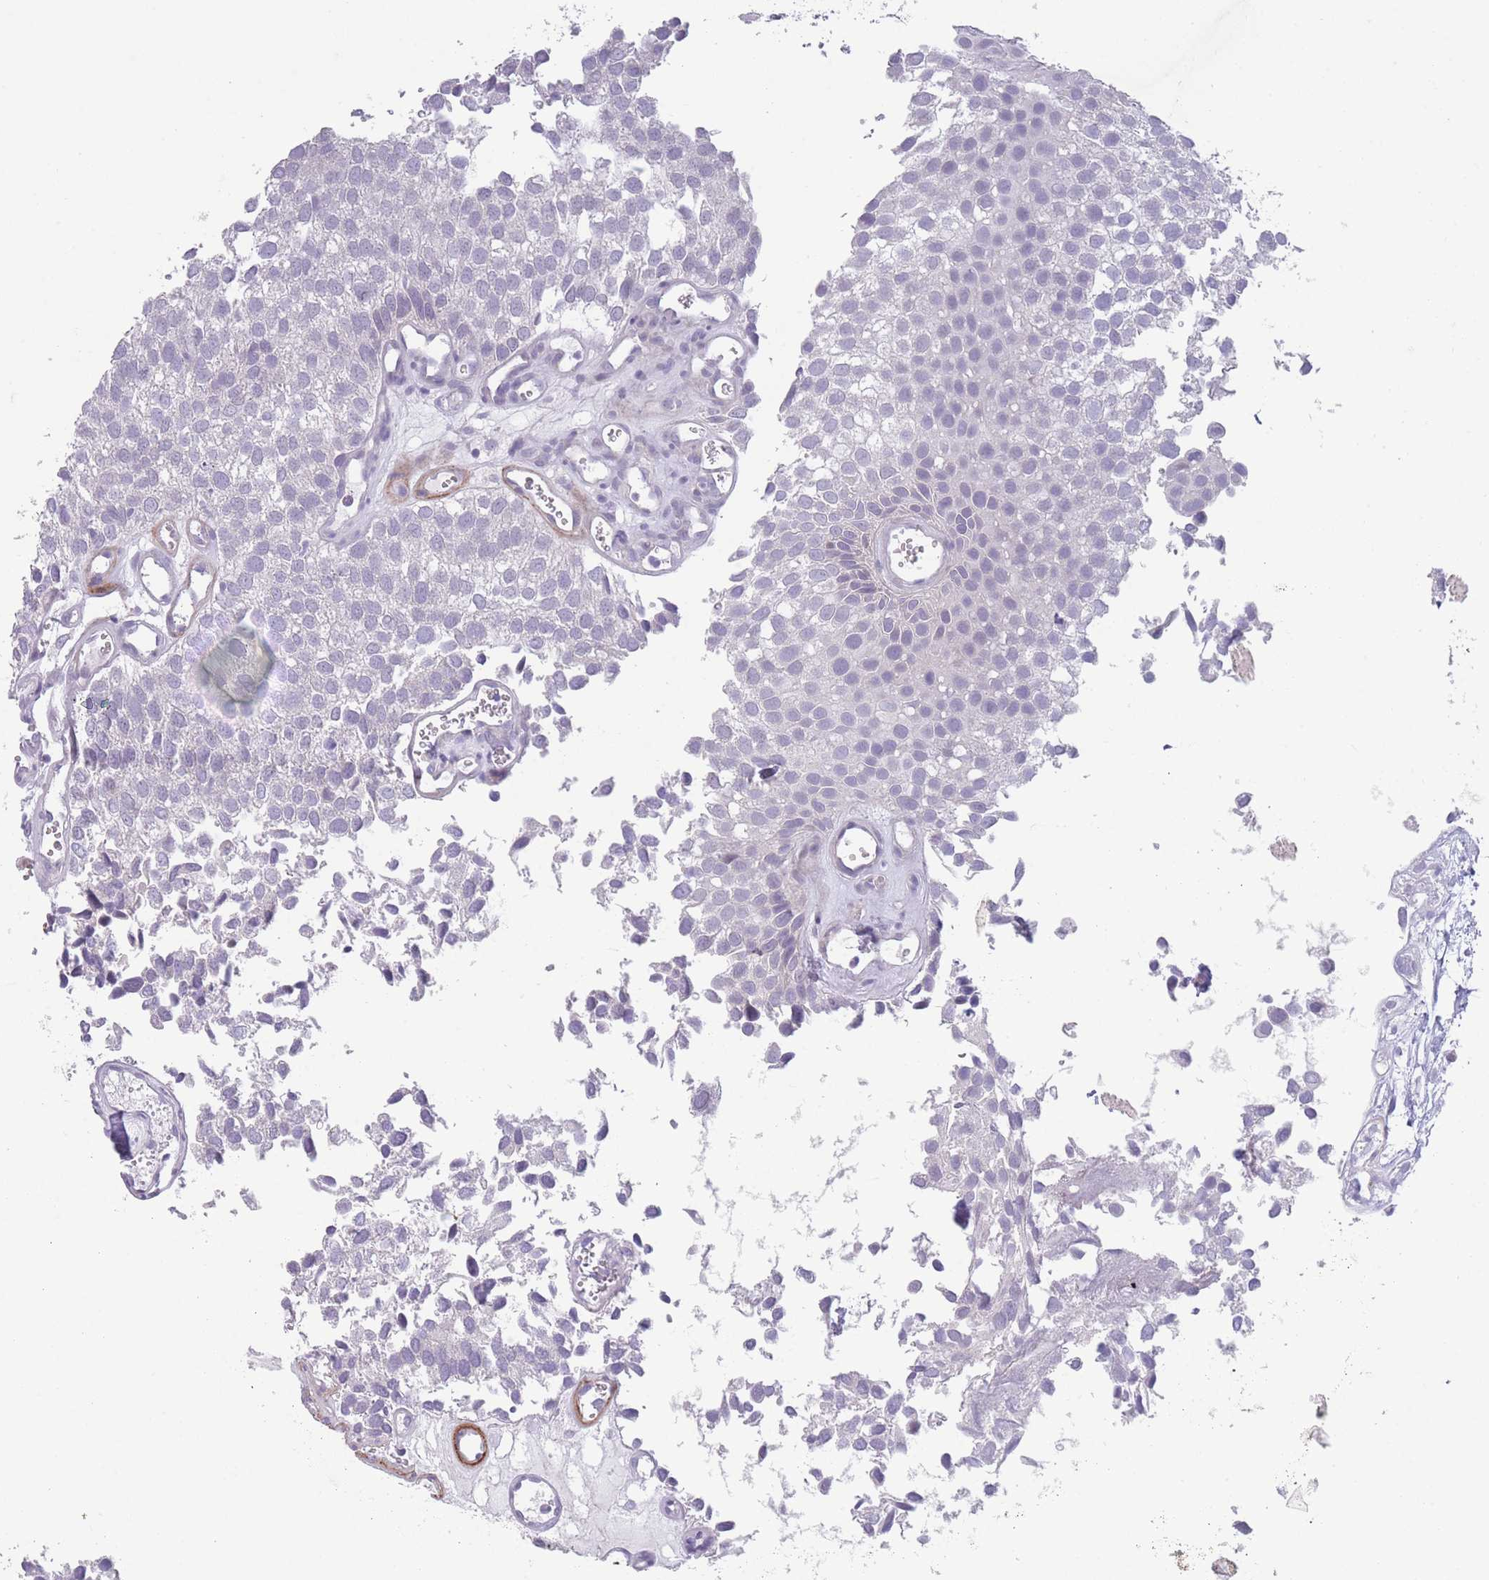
{"staining": {"intensity": "negative", "quantity": "none", "location": "none"}, "tissue": "urothelial cancer", "cell_type": "Tumor cells", "image_type": "cancer", "snomed": [{"axis": "morphology", "description": "Urothelial carcinoma, Low grade"}, {"axis": "topography", "description": "Urinary bladder"}], "caption": "Immunohistochemical staining of human urothelial cancer displays no significant positivity in tumor cells.", "gene": "PAIP2B", "patient": {"sex": "male", "age": 88}}